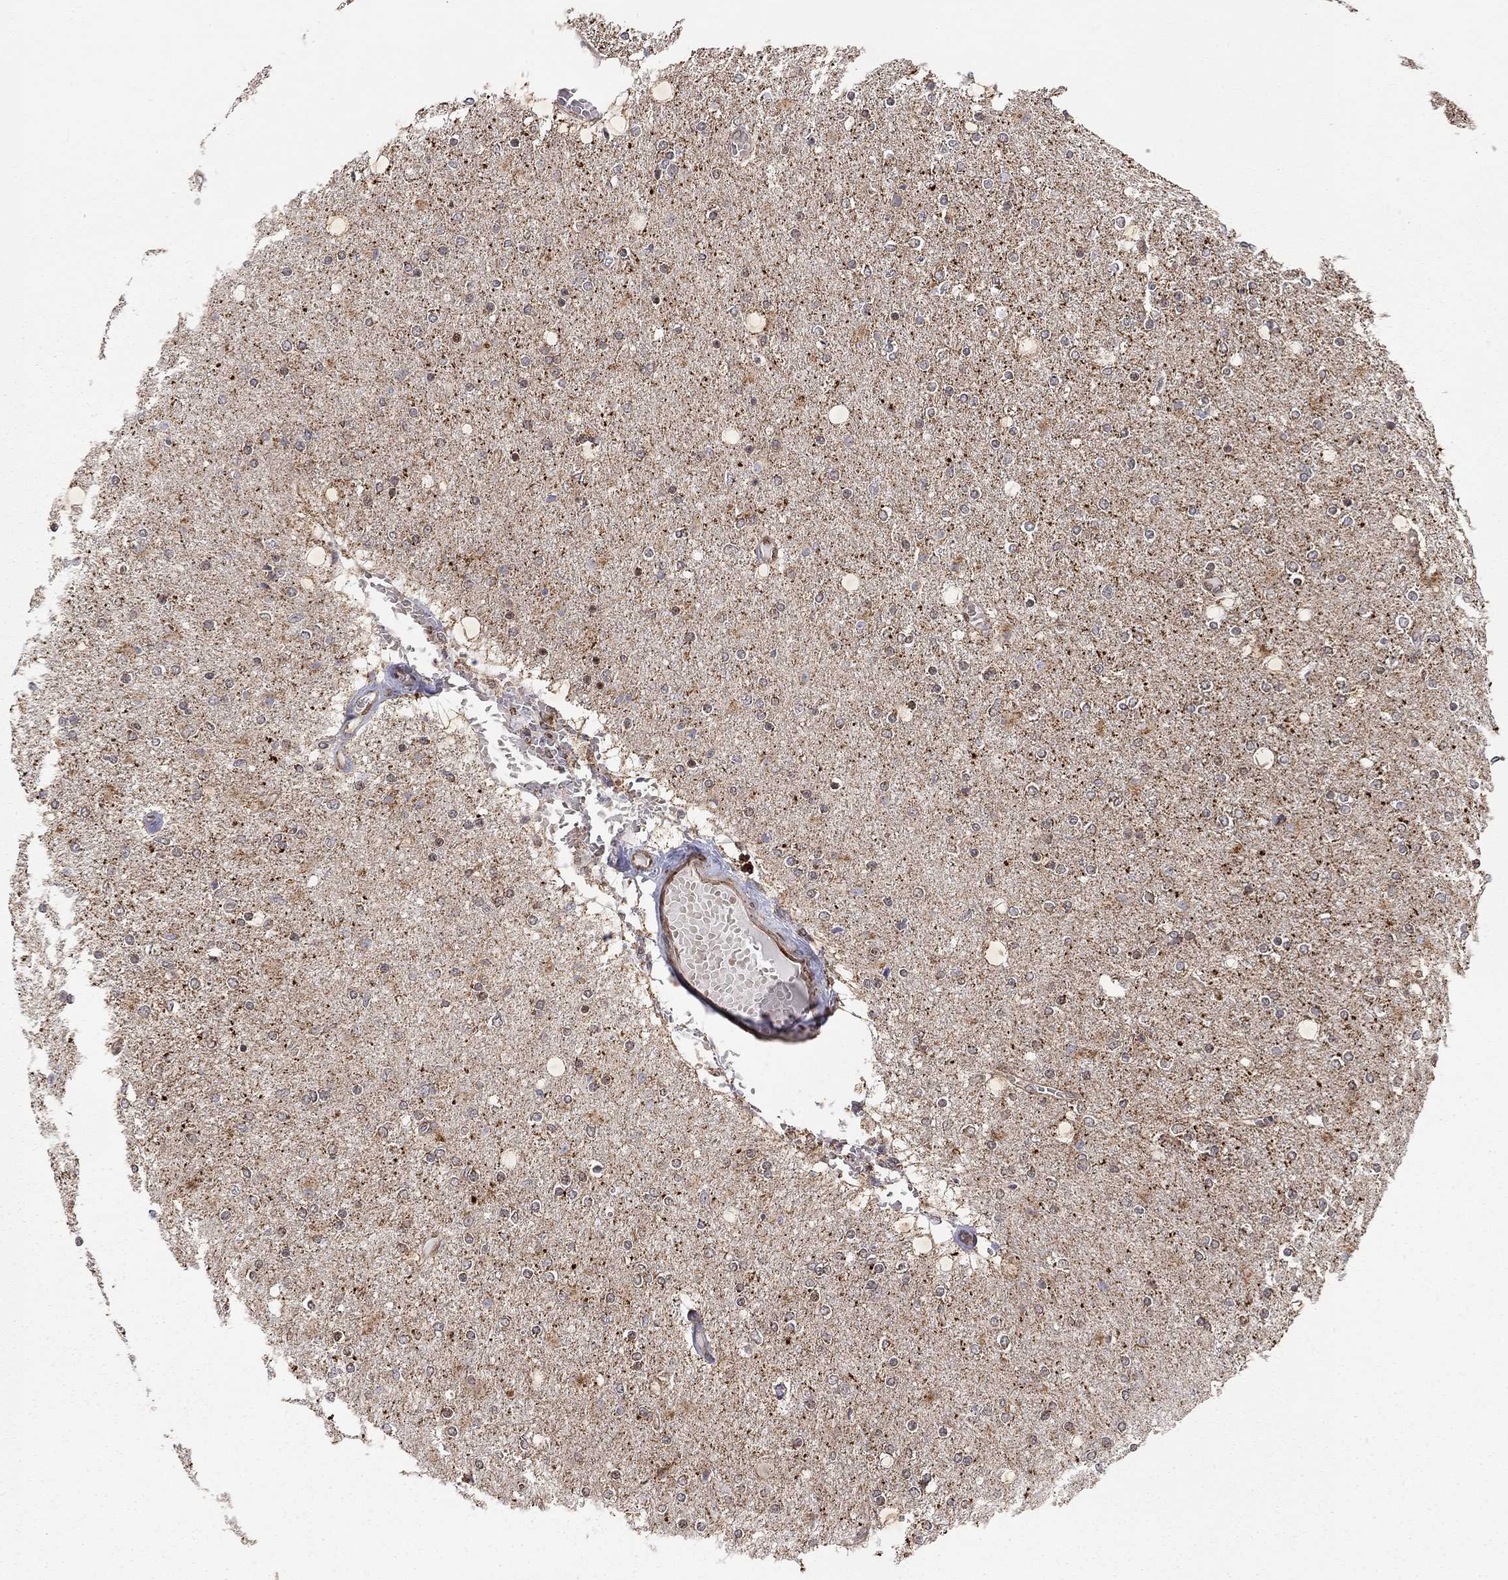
{"staining": {"intensity": "negative", "quantity": "none", "location": "none"}, "tissue": "glioma", "cell_type": "Tumor cells", "image_type": "cancer", "snomed": [{"axis": "morphology", "description": "Glioma, malignant, High grade"}, {"axis": "topography", "description": "Cerebral cortex"}], "caption": "Immunohistochemistry of human malignant glioma (high-grade) demonstrates no staining in tumor cells.", "gene": "ELOB", "patient": {"sex": "male", "age": 70}}